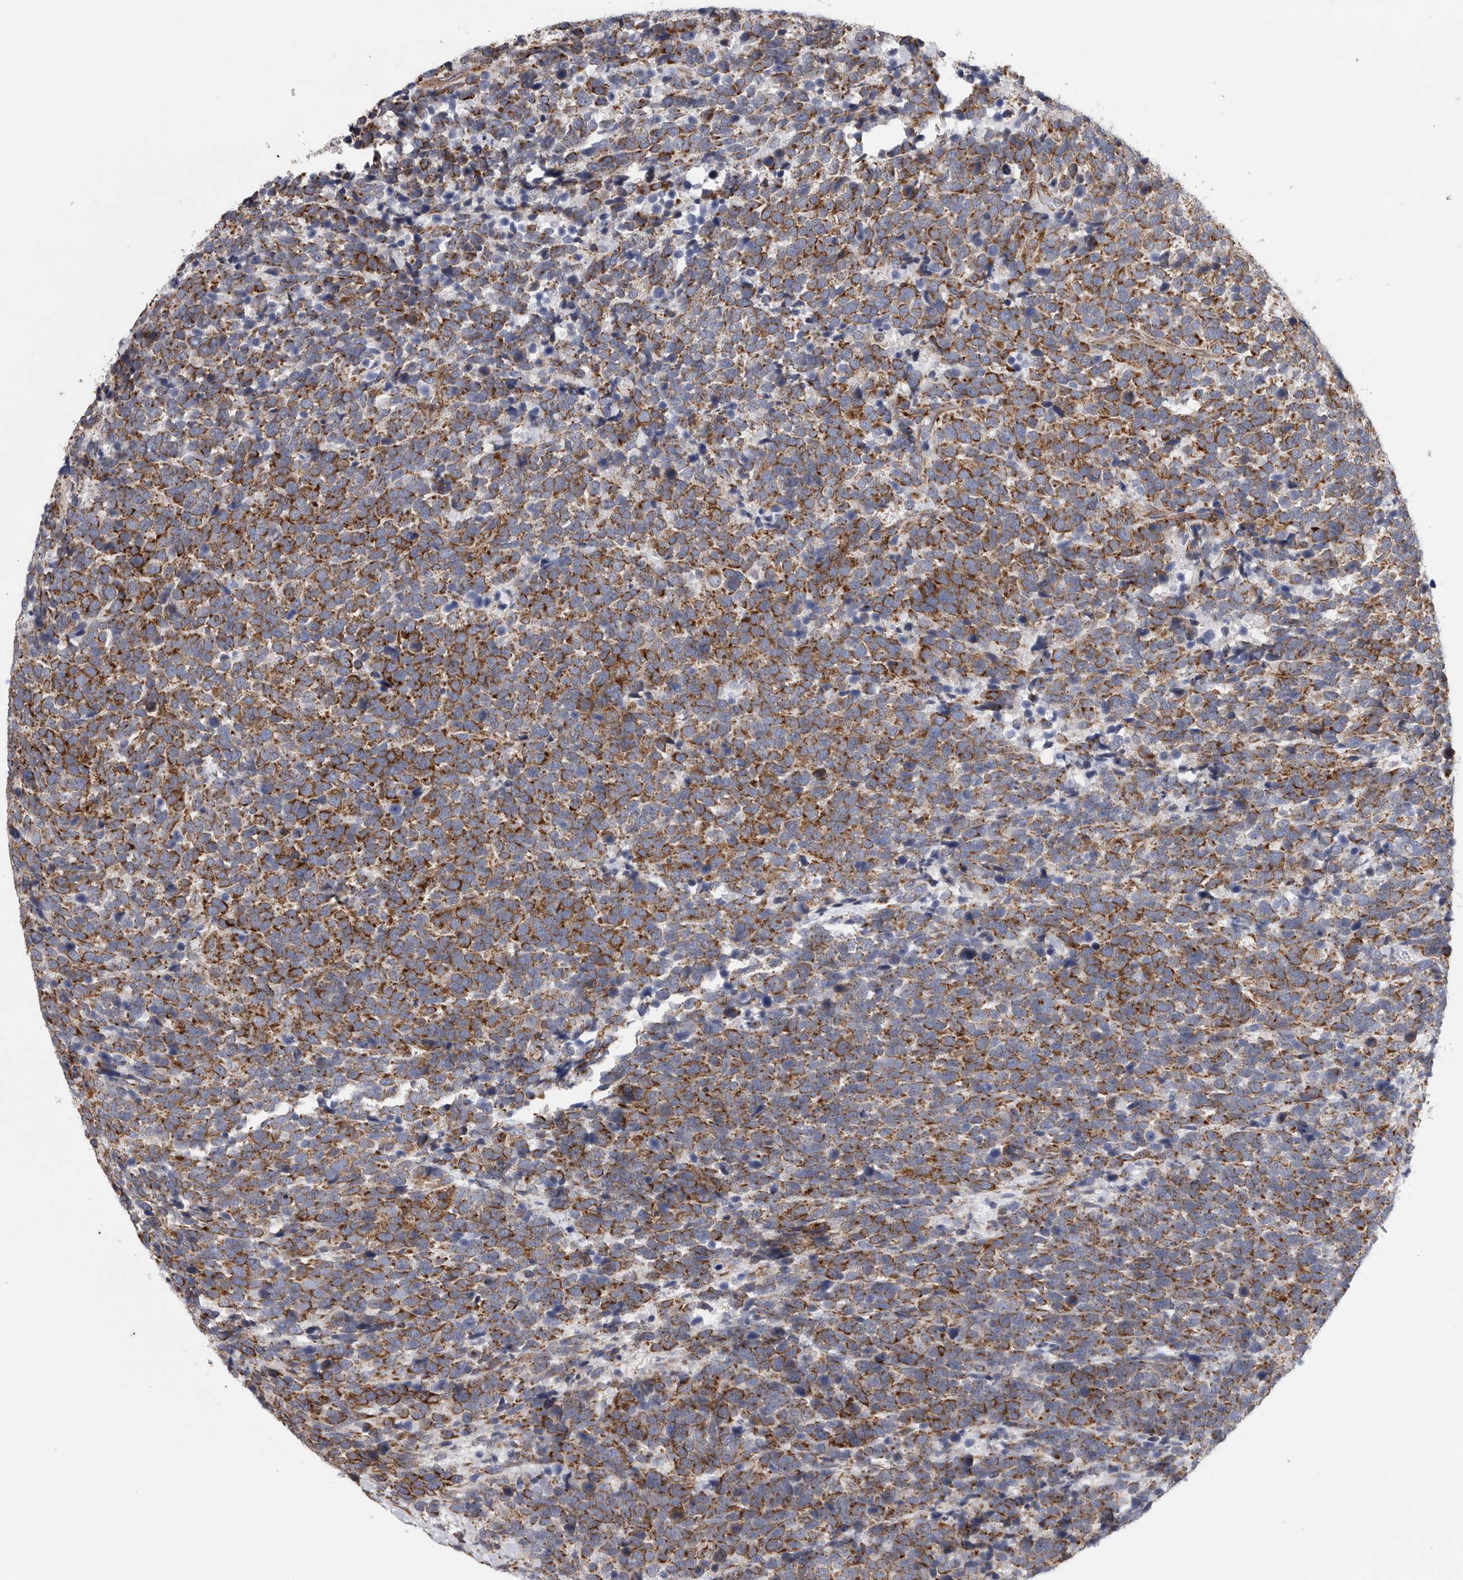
{"staining": {"intensity": "moderate", "quantity": ">75%", "location": "cytoplasmic/membranous"}, "tissue": "urothelial cancer", "cell_type": "Tumor cells", "image_type": "cancer", "snomed": [{"axis": "morphology", "description": "Urothelial carcinoma, High grade"}, {"axis": "topography", "description": "Urinary bladder"}], "caption": "The photomicrograph demonstrates staining of high-grade urothelial carcinoma, revealing moderate cytoplasmic/membranous protein staining (brown color) within tumor cells. (Stains: DAB in brown, nuclei in blue, Microscopy: brightfield microscopy at high magnification).", "gene": "FKBP8", "patient": {"sex": "female", "age": 82}}